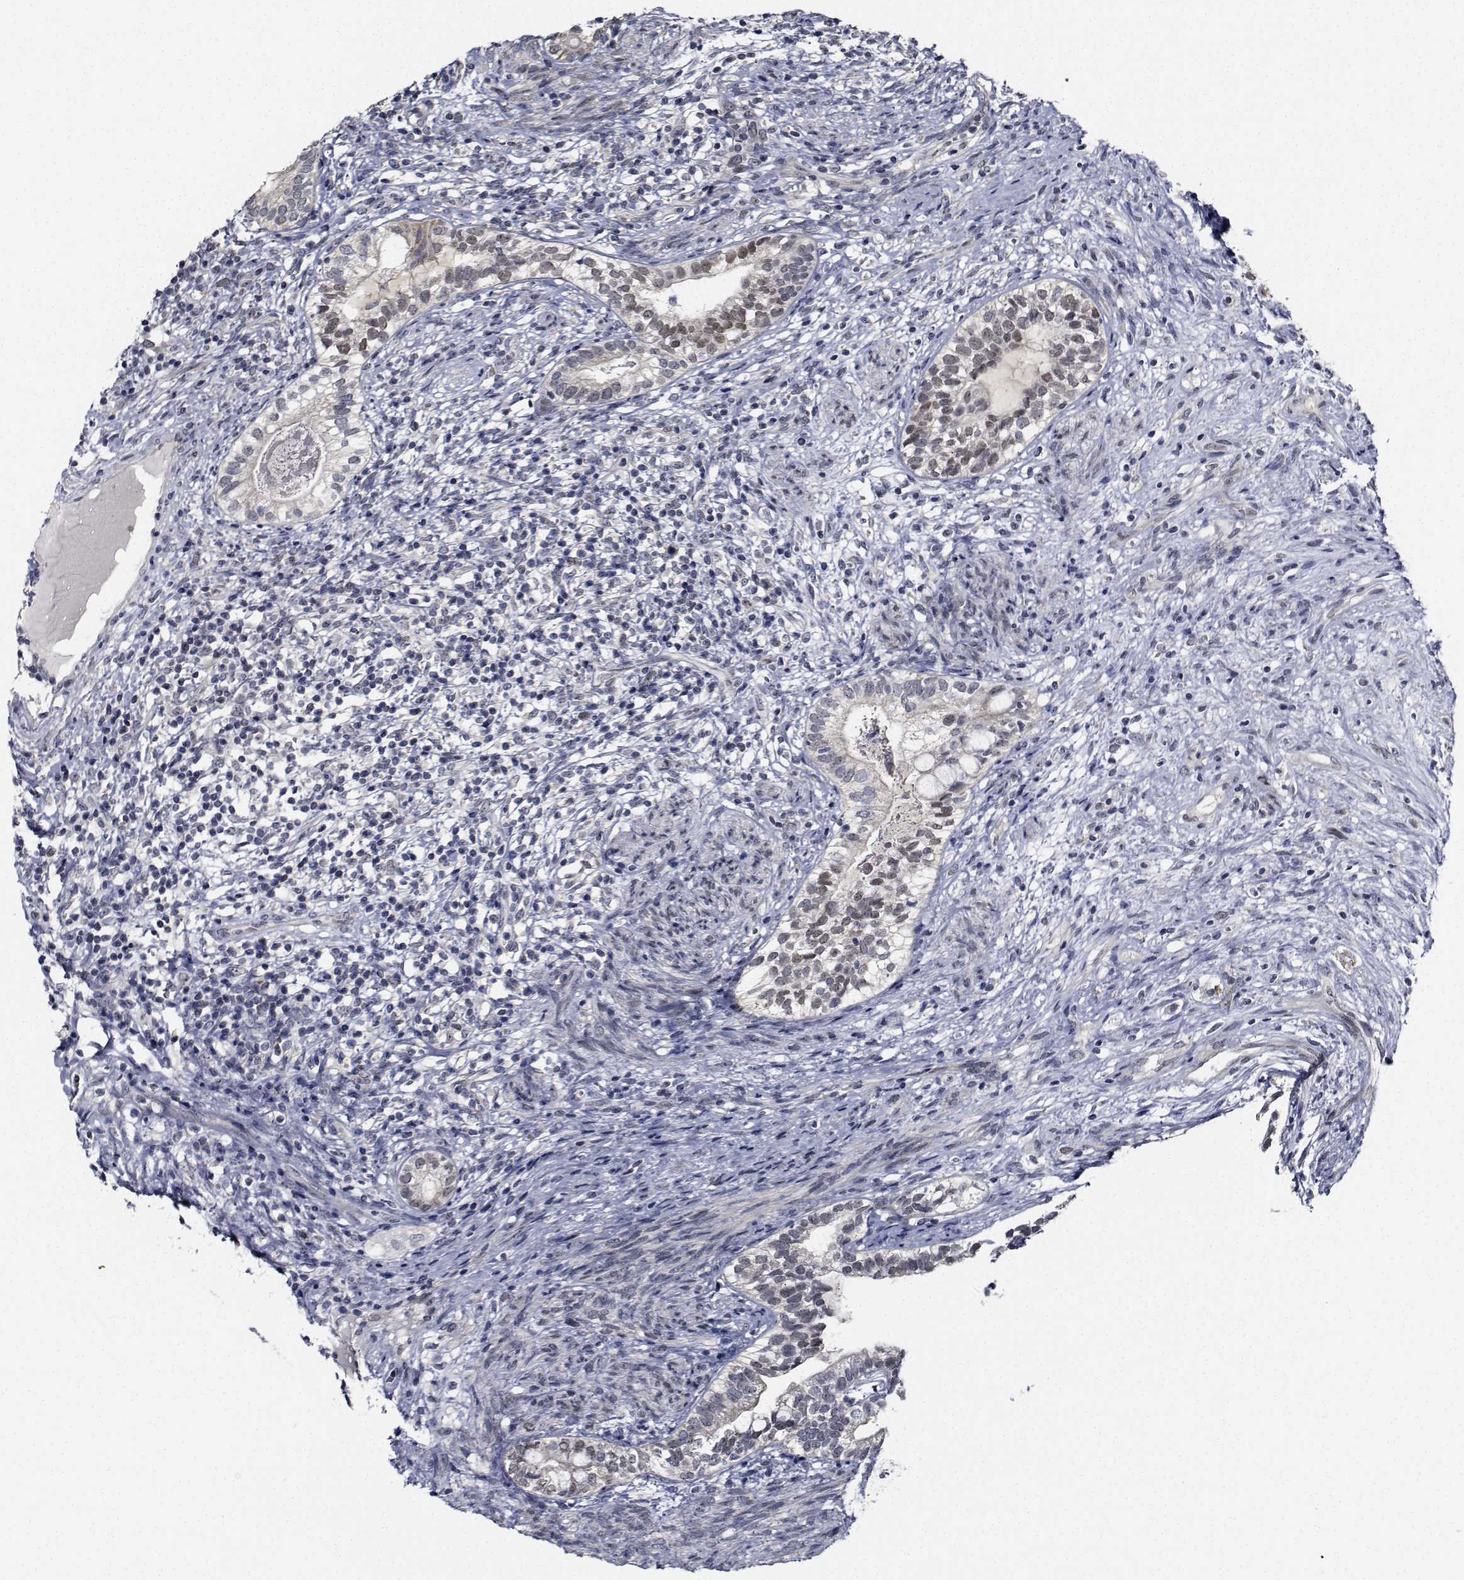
{"staining": {"intensity": "weak", "quantity": "25%-75%", "location": "nuclear"}, "tissue": "testis cancer", "cell_type": "Tumor cells", "image_type": "cancer", "snomed": [{"axis": "morphology", "description": "Seminoma, NOS"}, {"axis": "morphology", "description": "Carcinoma, Embryonal, NOS"}, {"axis": "topography", "description": "Testis"}], "caption": "Tumor cells show low levels of weak nuclear expression in about 25%-75% of cells in human testis cancer (embryonal carcinoma).", "gene": "NVL", "patient": {"sex": "male", "age": 41}}